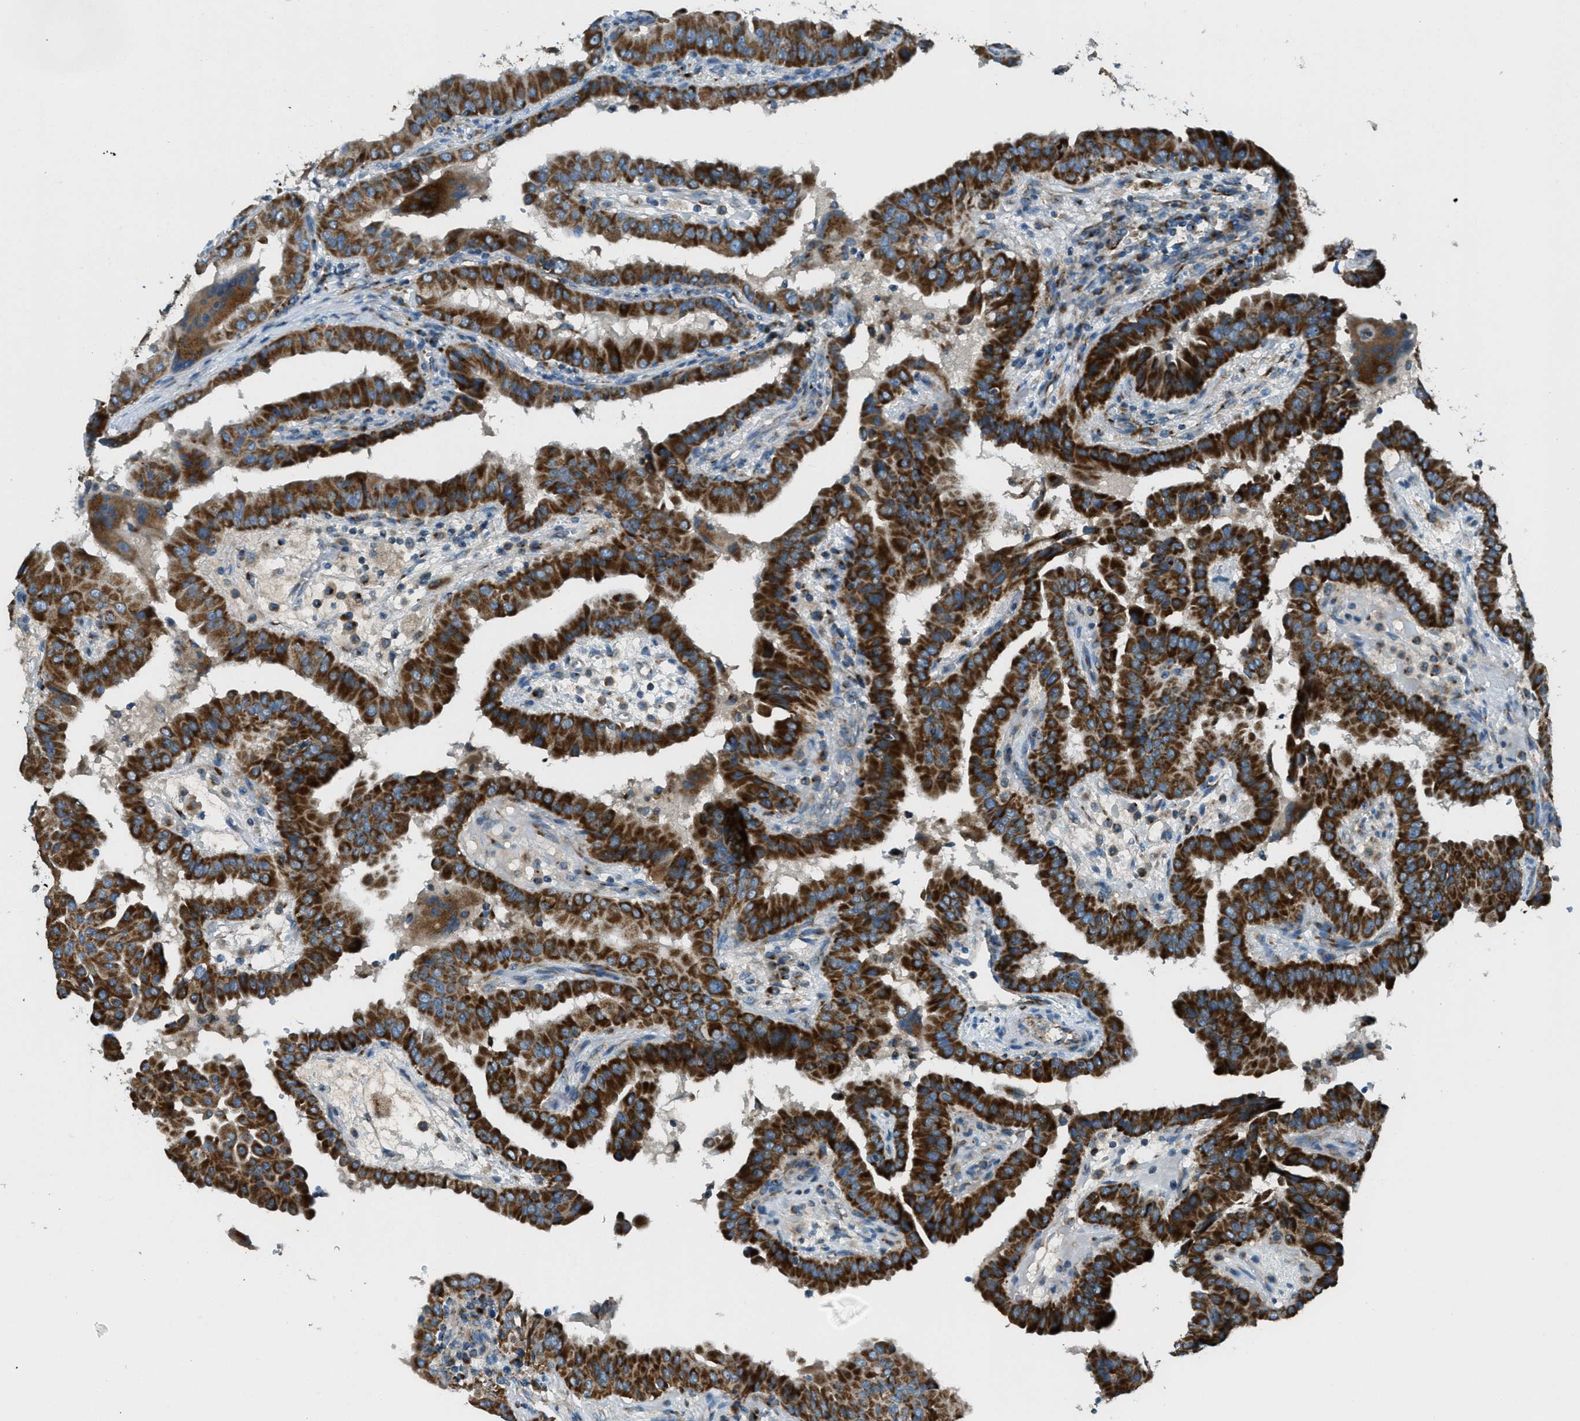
{"staining": {"intensity": "strong", "quantity": ">75%", "location": "cytoplasmic/membranous"}, "tissue": "thyroid cancer", "cell_type": "Tumor cells", "image_type": "cancer", "snomed": [{"axis": "morphology", "description": "Papillary adenocarcinoma, NOS"}, {"axis": "topography", "description": "Thyroid gland"}], "caption": "Protein analysis of thyroid papillary adenocarcinoma tissue reveals strong cytoplasmic/membranous expression in approximately >75% of tumor cells.", "gene": "BCKDK", "patient": {"sex": "male", "age": 33}}